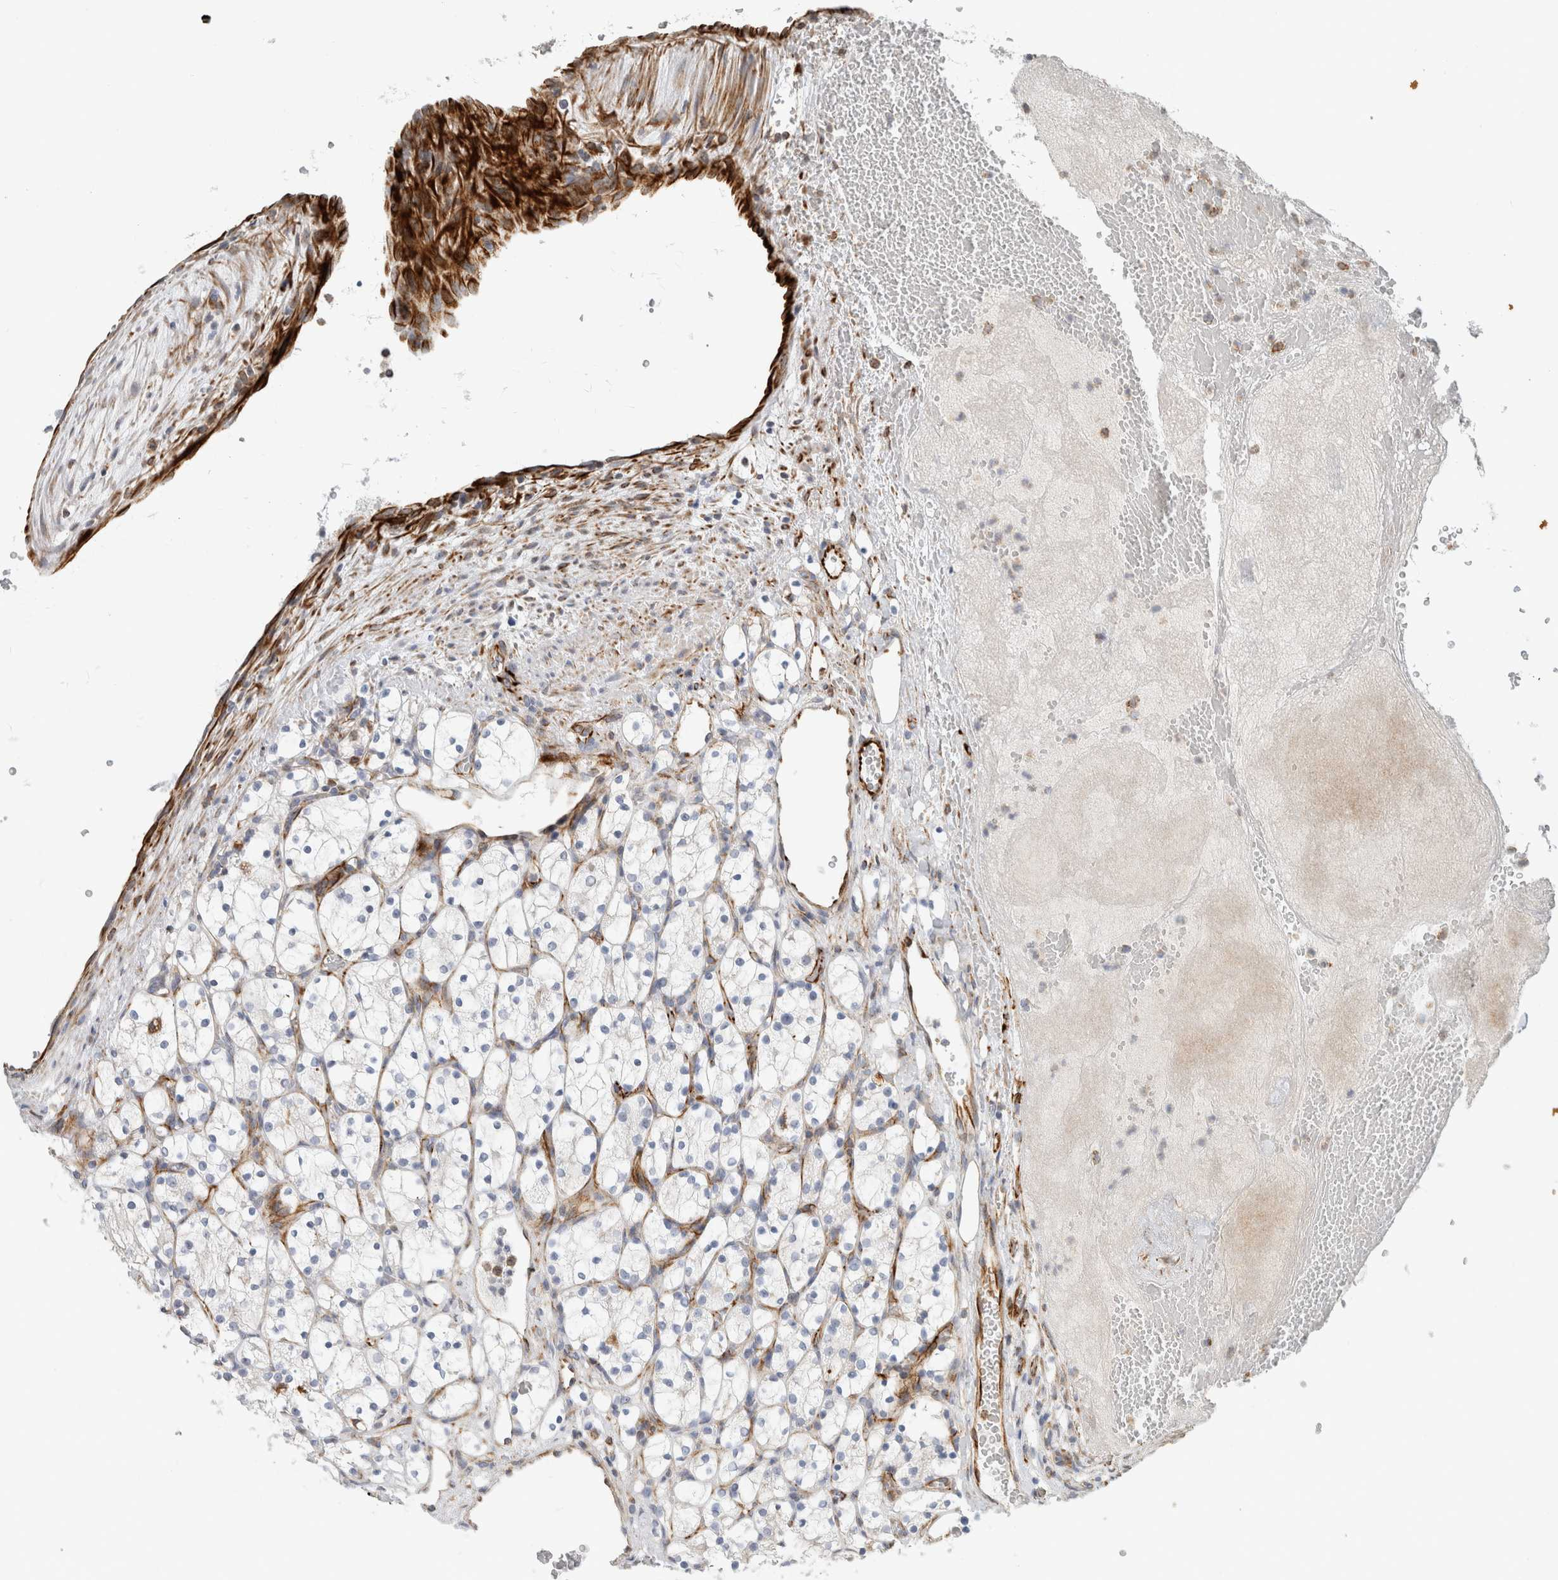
{"staining": {"intensity": "negative", "quantity": "none", "location": "none"}, "tissue": "renal cancer", "cell_type": "Tumor cells", "image_type": "cancer", "snomed": [{"axis": "morphology", "description": "Adenocarcinoma, NOS"}, {"axis": "topography", "description": "Kidney"}], "caption": "Immunohistochemical staining of renal cancer (adenocarcinoma) exhibits no significant staining in tumor cells.", "gene": "LY86", "patient": {"sex": "female", "age": 69}}